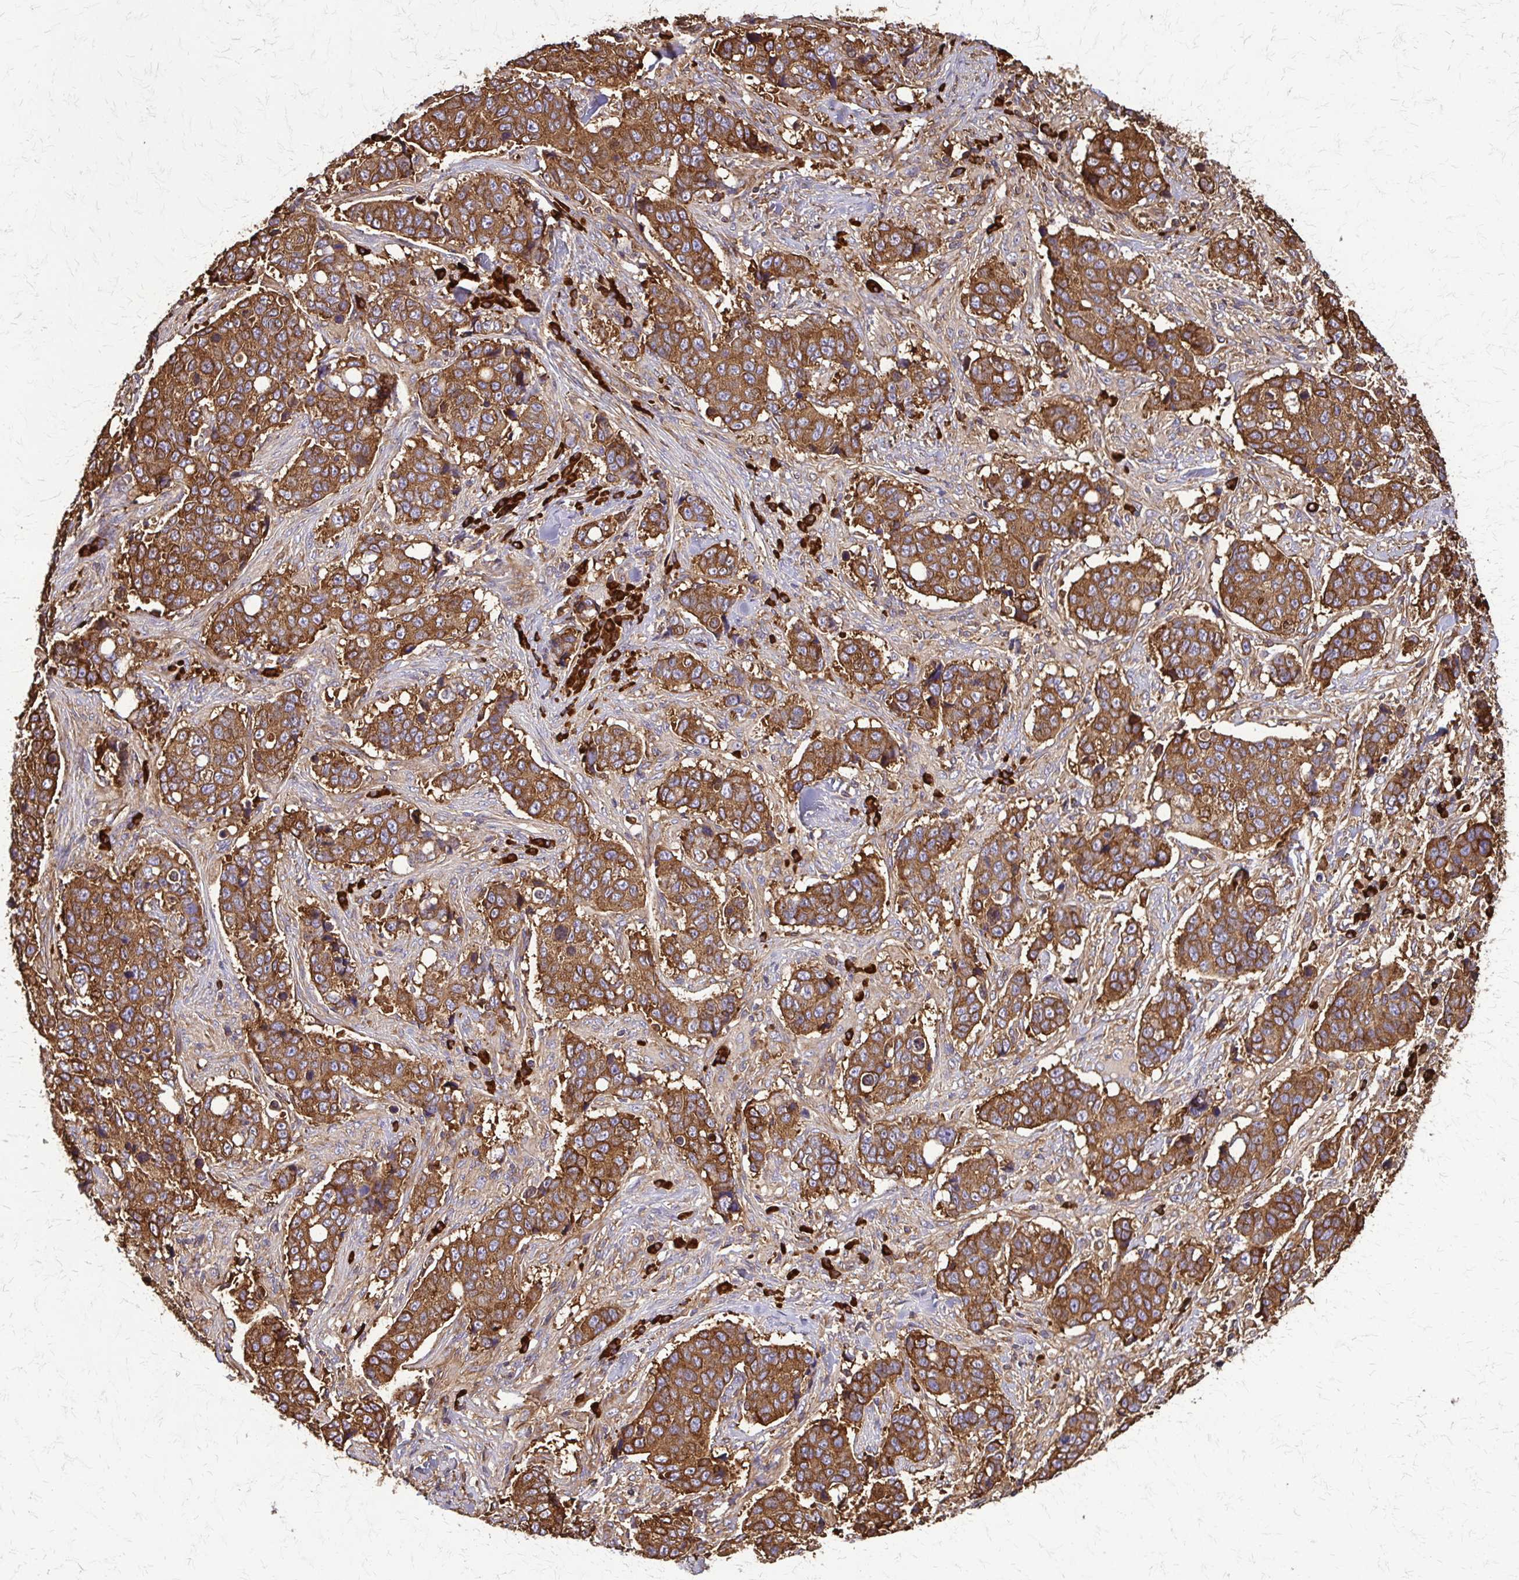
{"staining": {"intensity": "moderate", "quantity": ">75%", "location": "cytoplasmic/membranous"}, "tissue": "lung cancer", "cell_type": "Tumor cells", "image_type": "cancer", "snomed": [{"axis": "morphology", "description": "Squamous cell carcinoma, NOS"}, {"axis": "topography", "description": "Lymph node"}, {"axis": "topography", "description": "Lung"}], "caption": "Immunohistochemical staining of human lung cancer demonstrates medium levels of moderate cytoplasmic/membranous positivity in approximately >75% of tumor cells.", "gene": "EEF2", "patient": {"sex": "male", "age": 61}}